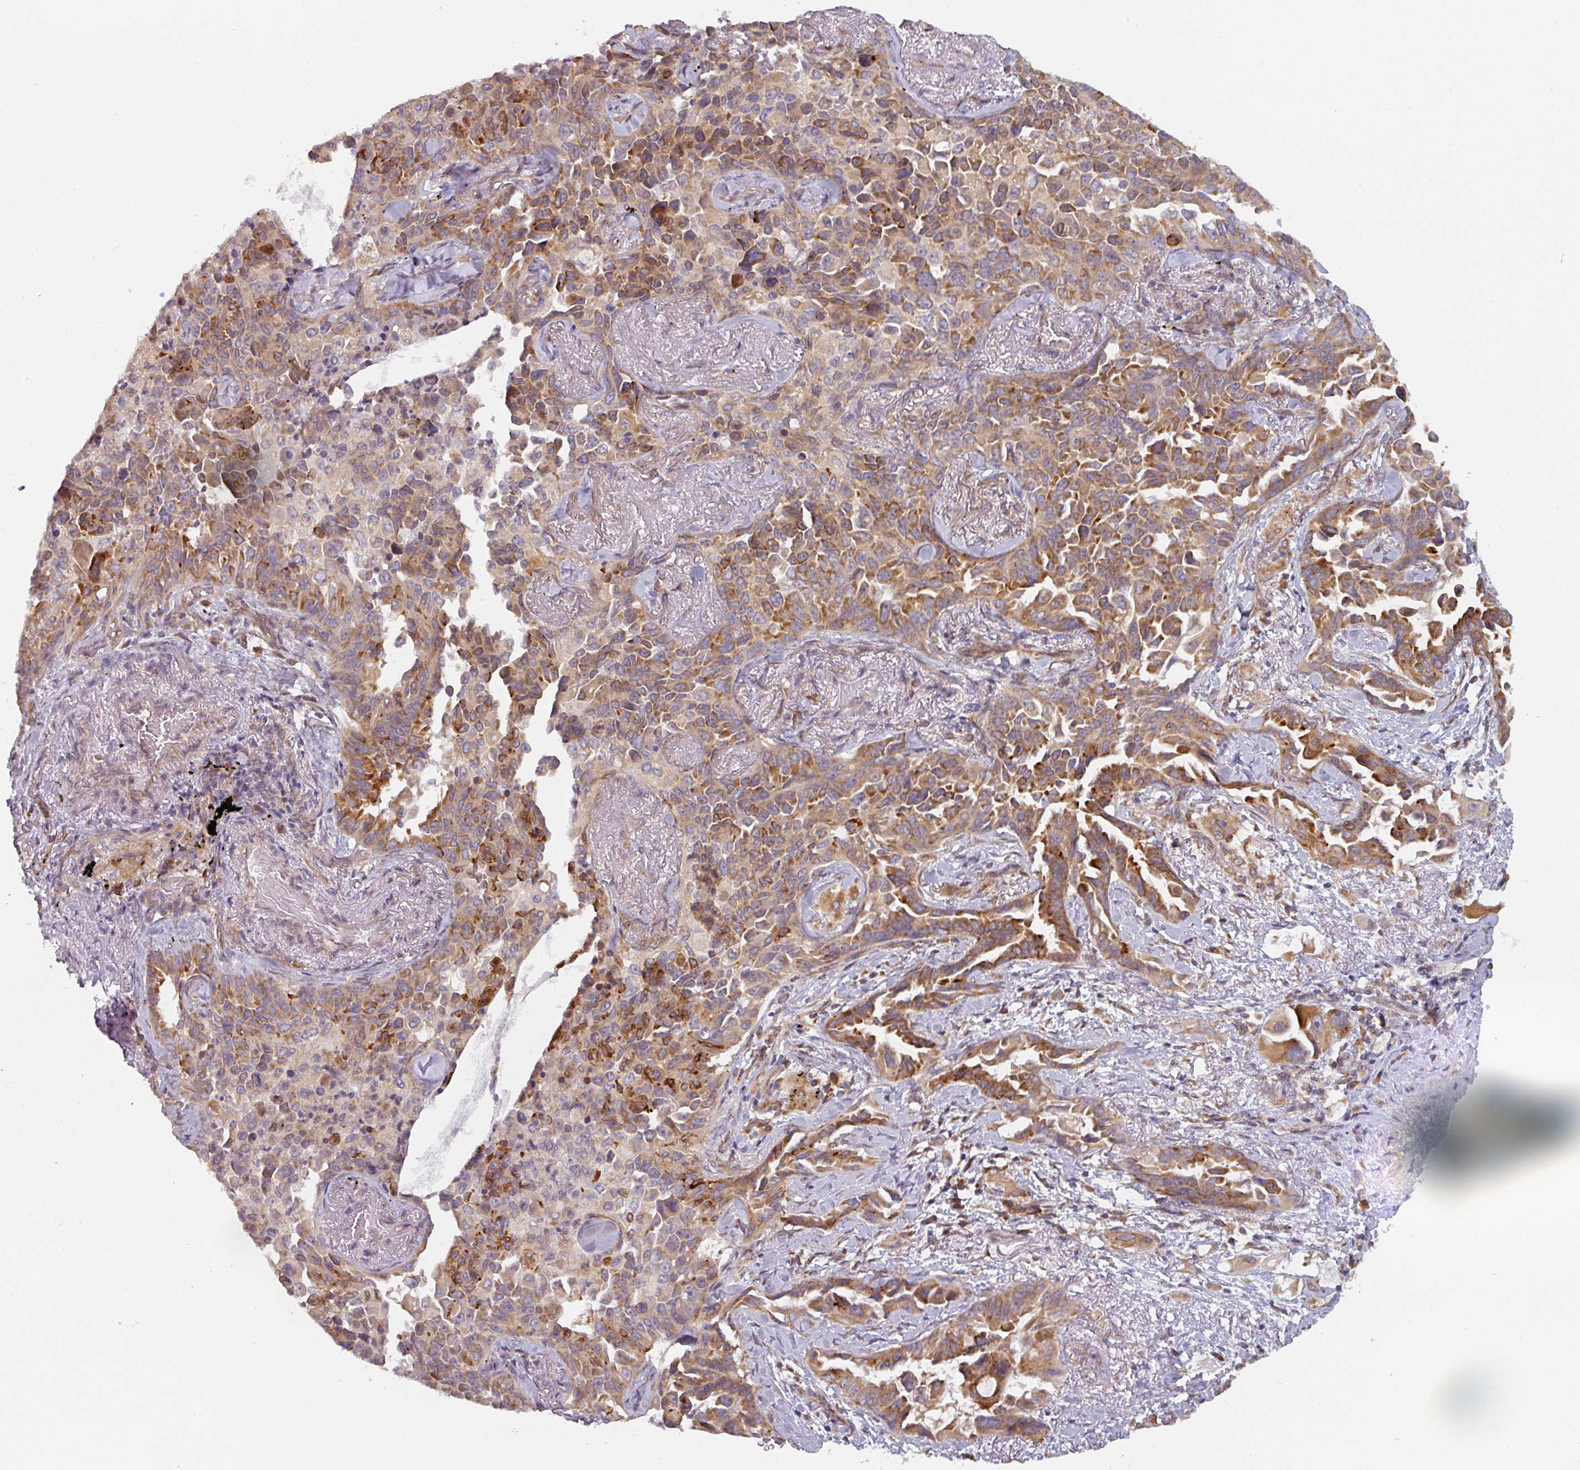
{"staining": {"intensity": "moderate", "quantity": ">75%", "location": "cytoplasmic/membranous"}, "tissue": "lung cancer", "cell_type": "Tumor cells", "image_type": "cancer", "snomed": [{"axis": "morphology", "description": "Adenocarcinoma, NOS"}, {"axis": "topography", "description": "Lung"}], "caption": "High-magnification brightfield microscopy of lung adenocarcinoma stained with DAB (3,3'-diaminobenzidine) (brown) and counterstained with hematoxylin (blue). tumor cells exhibit moderate cytoplasmic/membranous staining is present in about>75% of cells.", "gene": "TAPT1", "patient": {"sex": "female", "age": 67}}